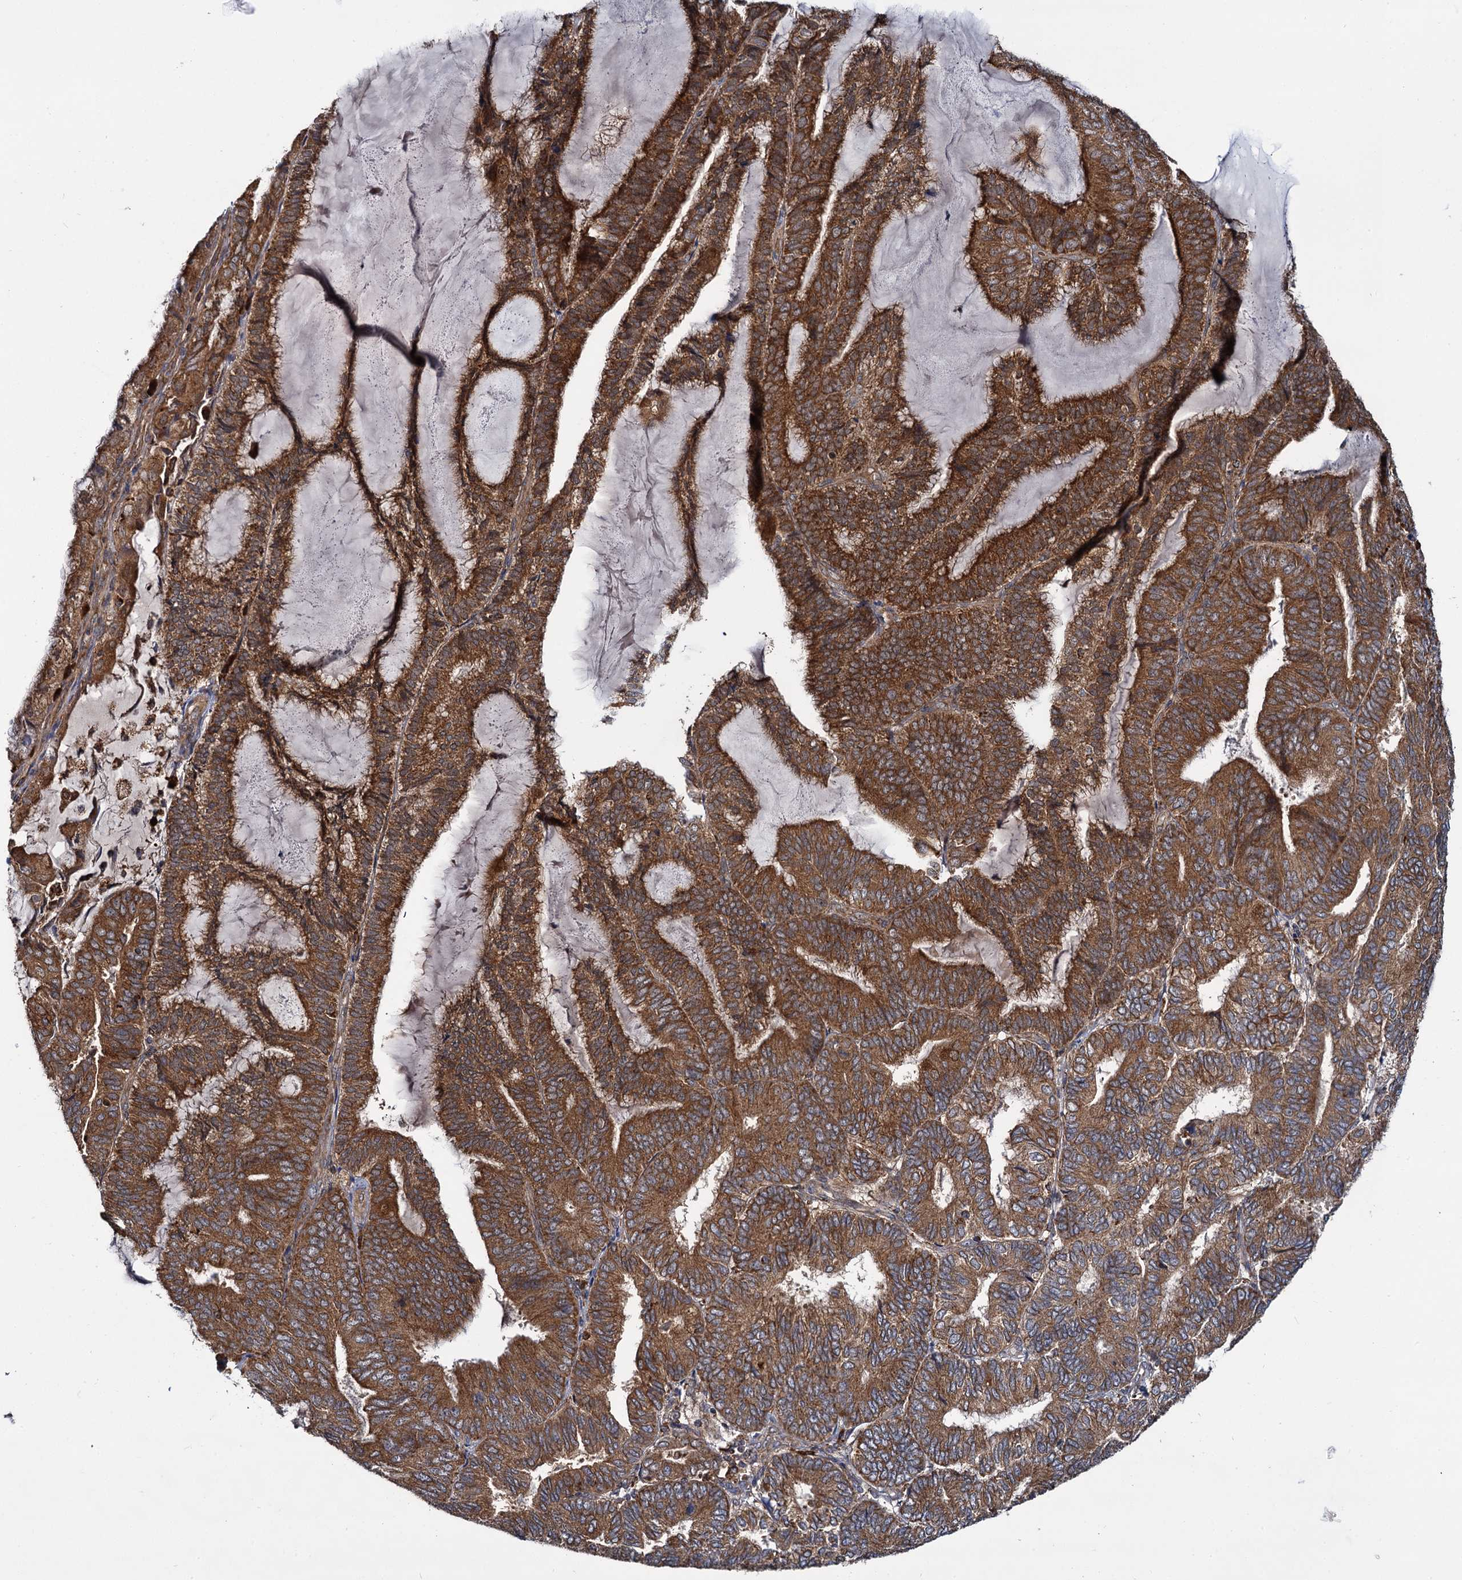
{"staining": {"intensity": "strong", "quantity": ">75%", "location": "cytoplasmic/membranous"}, "tissue": "endometrial cancer", "cell_type": "Tumor cells", "image_type": "cancer", "snomed": [{"axis": "morphology", "description": "Adenocarcinoma, NOS"}, {"axis": "topography", "description": "Endometrium"}], "caption": "An image of endometrial adenocarcinoma stained for a protein demonstrates strong cytoplasmic/membranous brown staining in tumor cells.", "gene": "UFM1", "patient": {"sex": "female", "age": 81}}